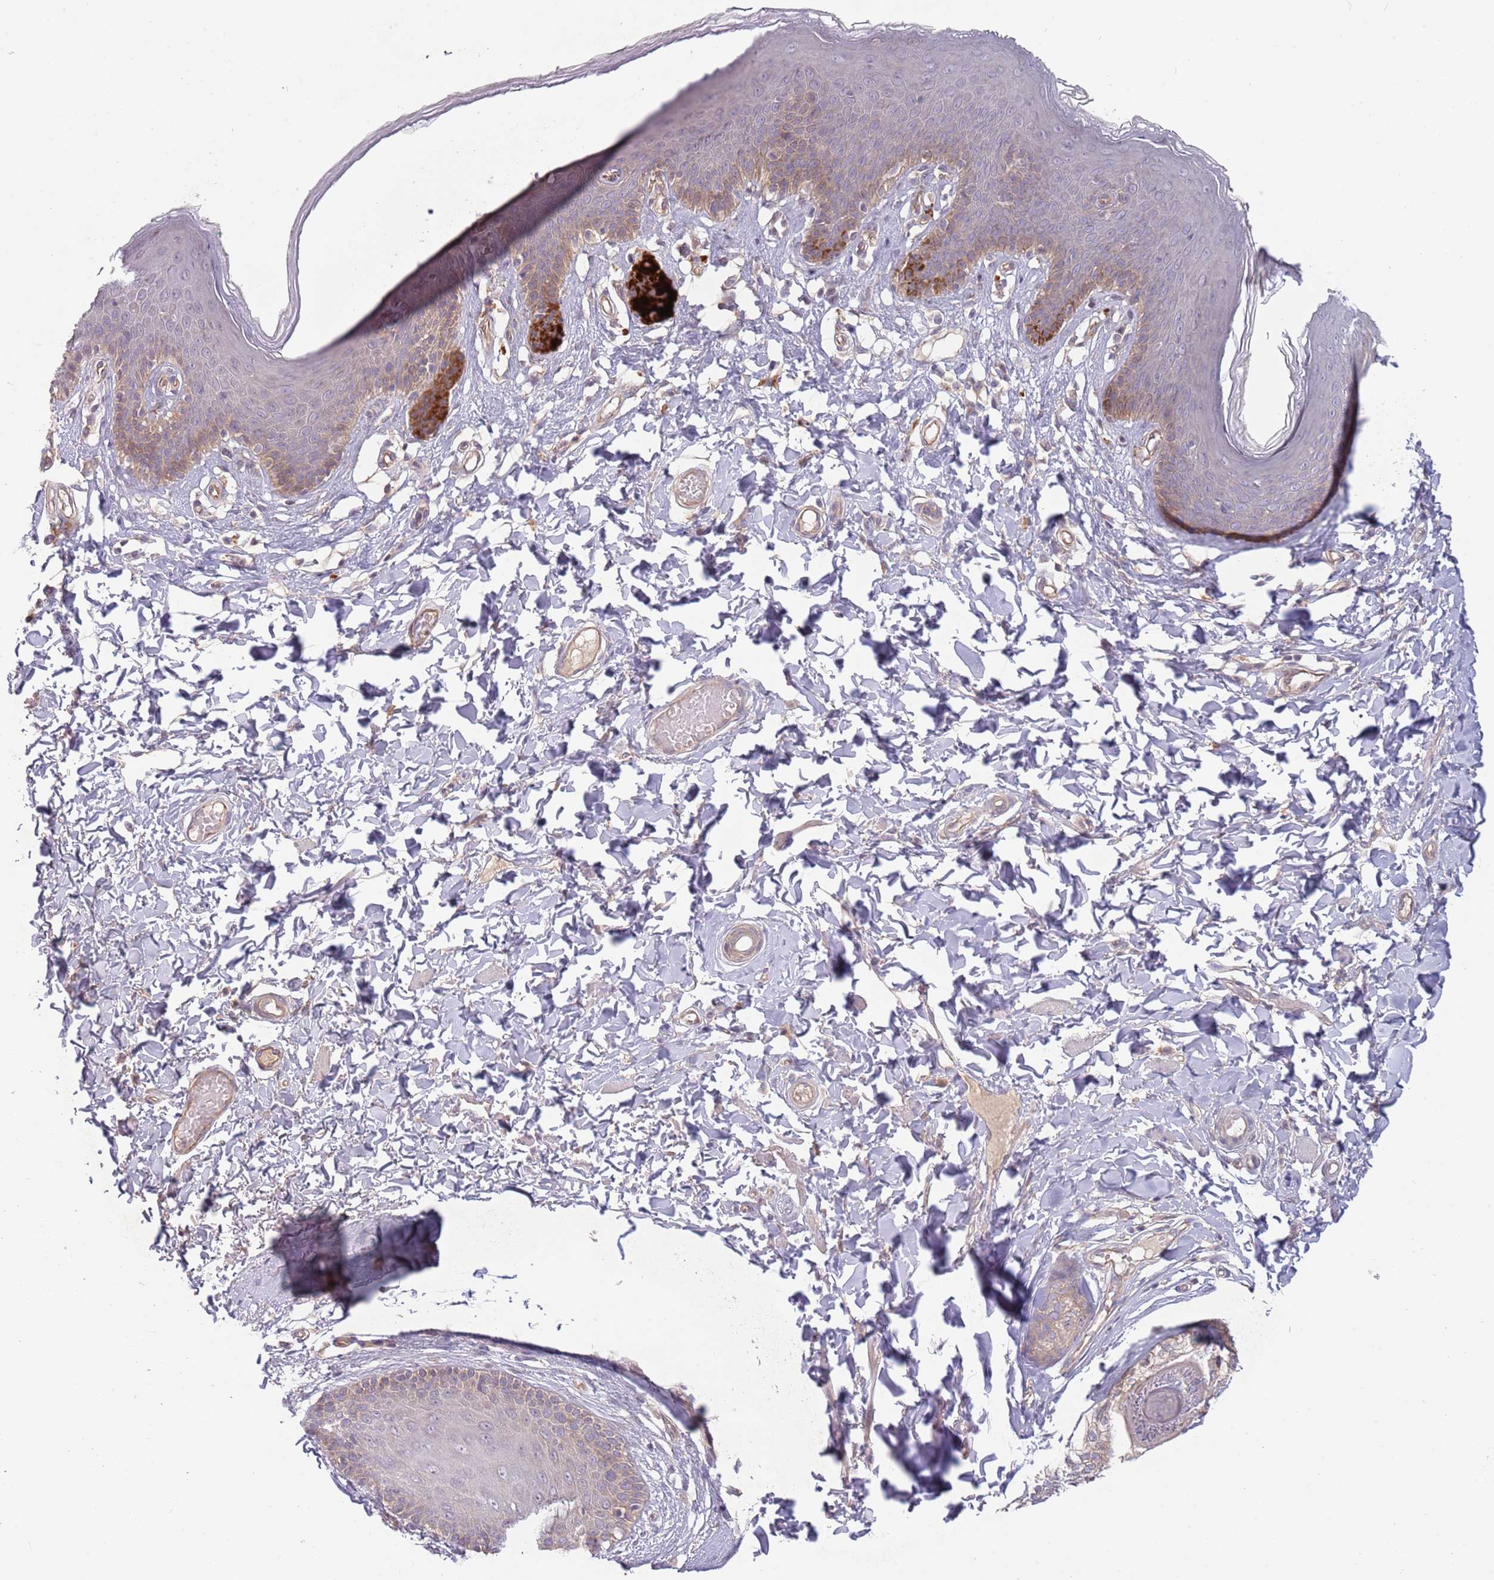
{"staining": {"intensity": "moderate", "quantity": "<25%", "location": "cytoplasmic/membranous"}, "tissue": "skin", "cell_type": "Epidermal cells", "image_type": "normal", "snomed": [{"axis": "morphology", "description": "Normal tissue, NOS"}, {"axis": "topography", "description": "Vulva"}], "caption": "Benign skin shows moderate cytoplasmic/membranous staining in approximately <25% of epidermal cells, visualized by immunohistochemistry.", "gene": "SAV1", "patient": {"sex": "female", "age": 66}}